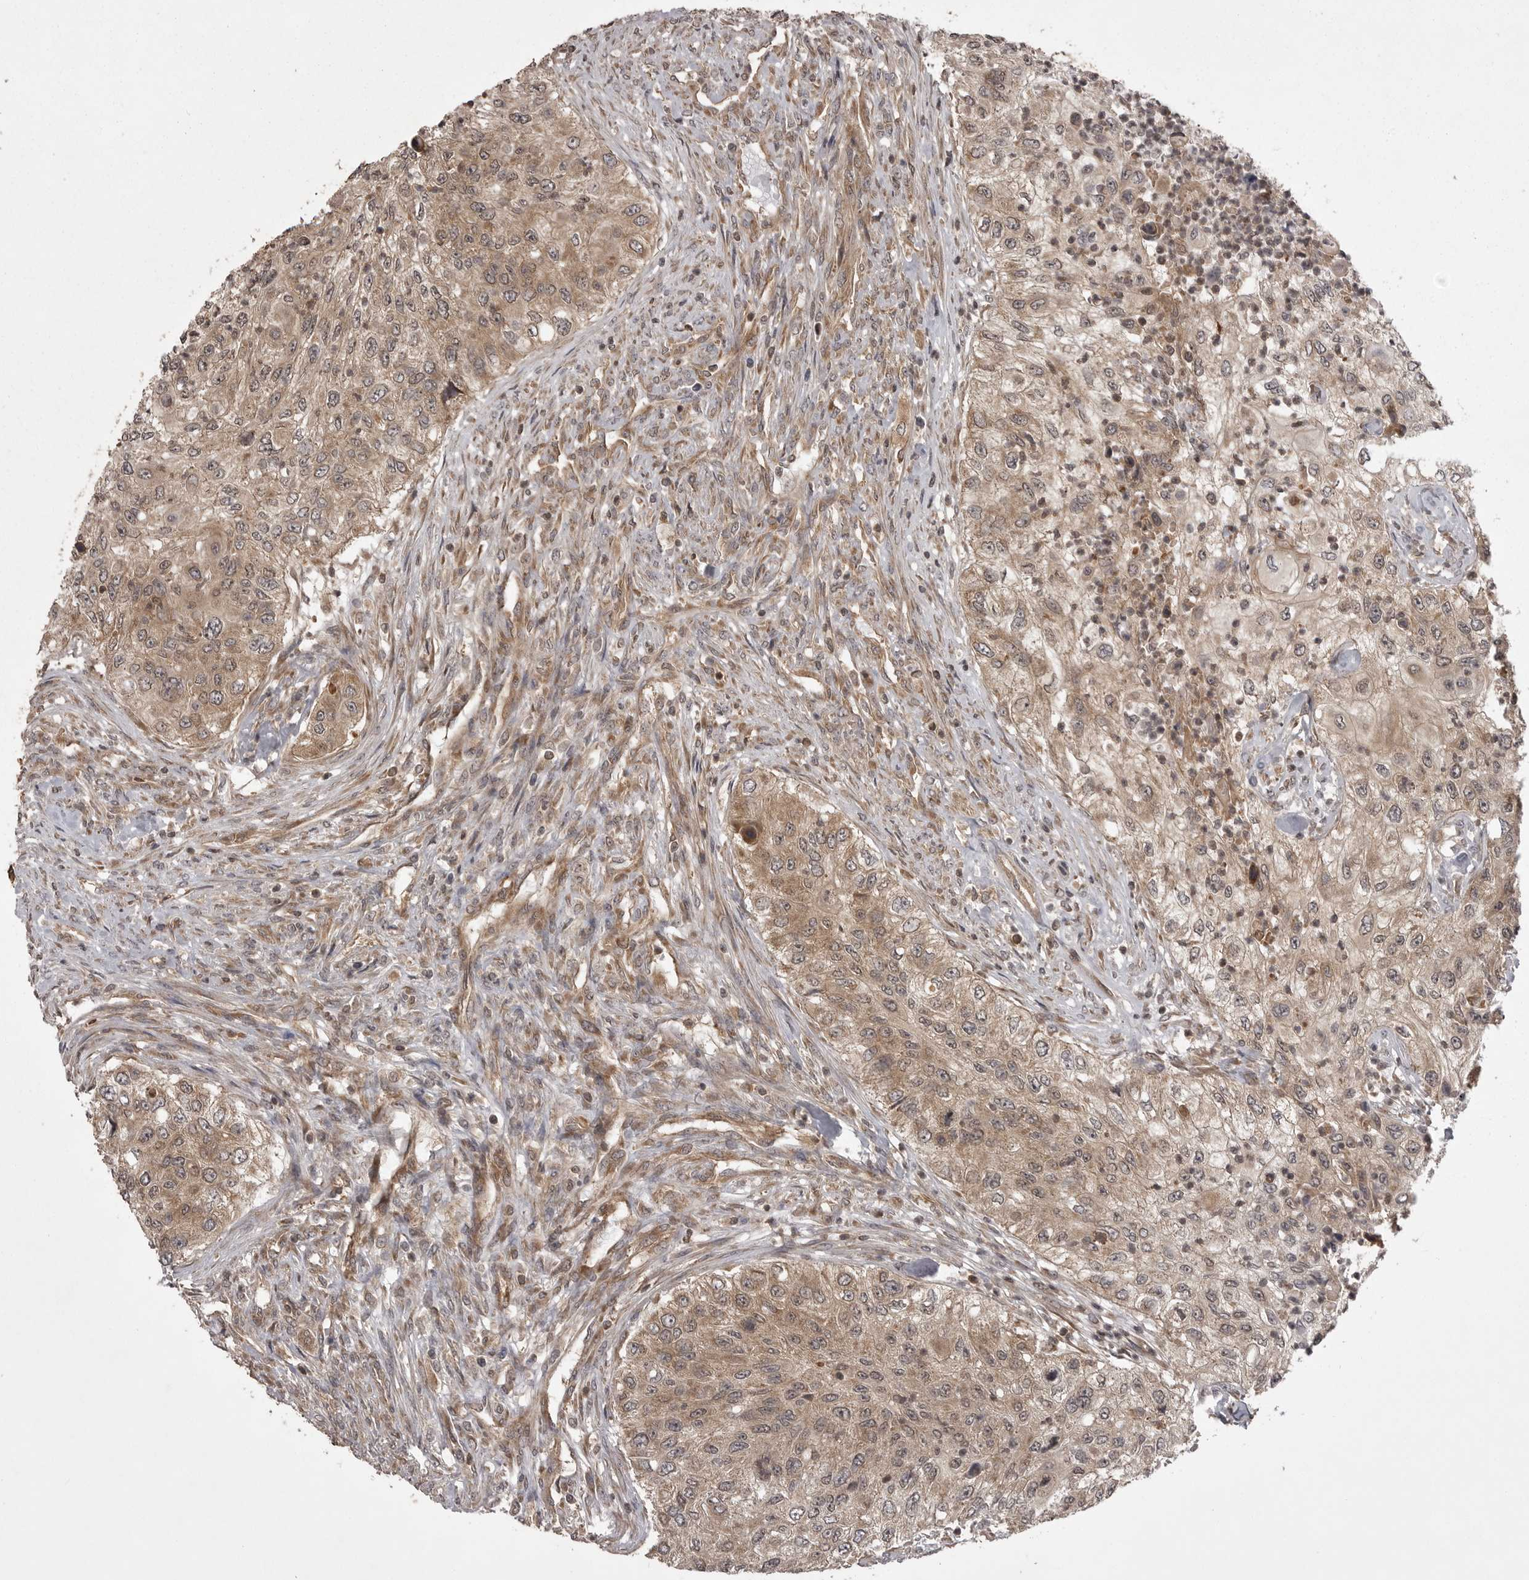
{"staining": {"intensity": "moderate", "quantity": ">75%", "location": "cytoplasmic/membranous"}, "tissue": "urothelial cancer", "cell_type": "Tumor cells", "image_type": "cancer", "snomed": [{"axis": "morphology", "description": "Urothelial carcinoma, High grade"}, {"axis": "topography", "description": "Urinary bladder"}], "caption": "Moderate cytoplasmic/membranous protein positivity is identified in approximately >75% of tumor cells in urothelial cancer. (IHC, brightfield microscopy, high magnification).", "gene": "STK24", "patient": {"sex": "female", "age": 60}}